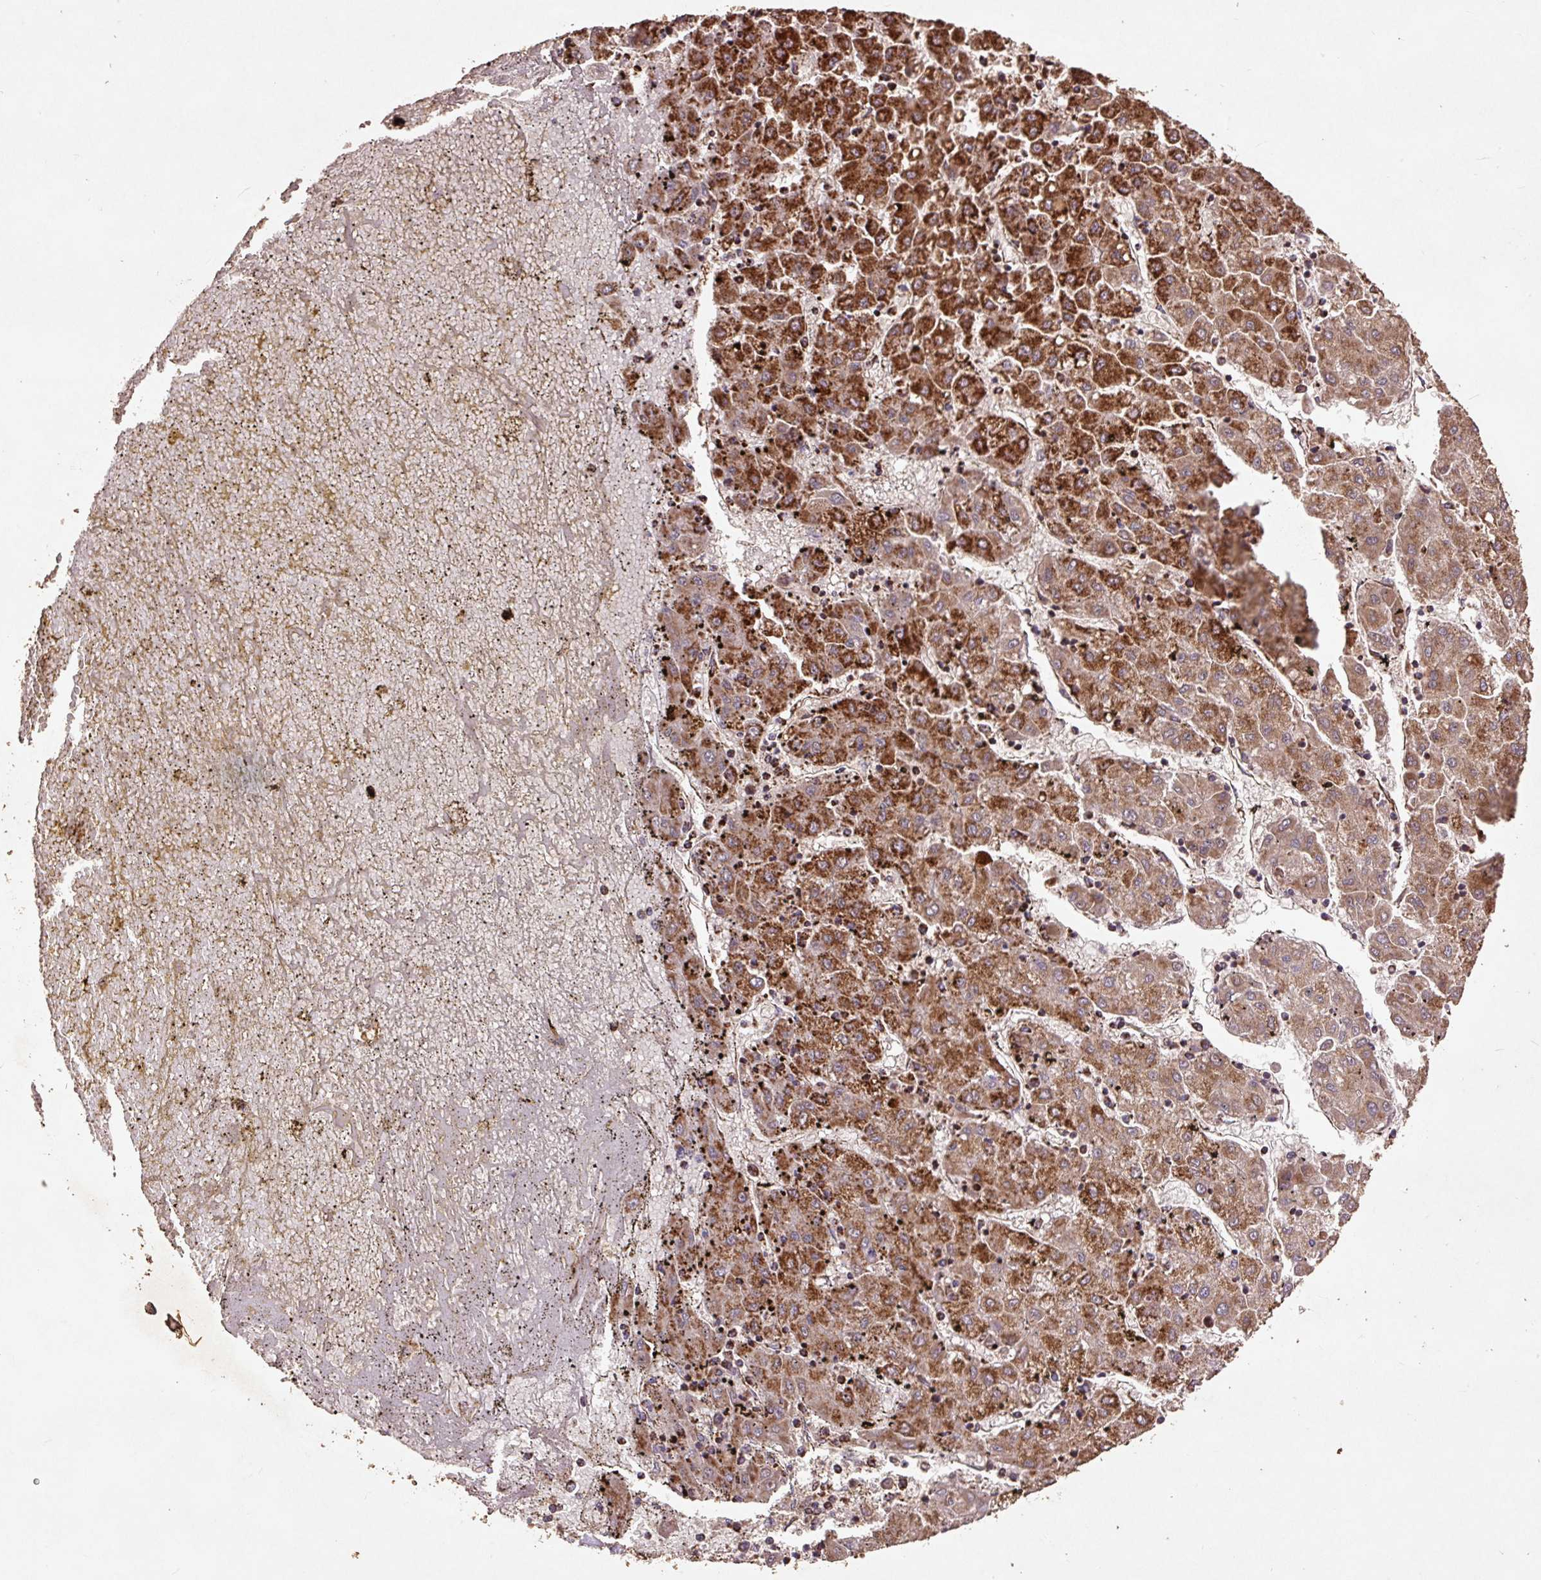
{"staining": {"intensity": "strong", "quantity": ">75%", "location": "cytoplasmic/membranous"}, "tissue": "liver cancer", "cell_type": "Tumor cells", "image_type": "cancer", "snomed": [{"axis": "morphology", "description": "Carcinoma, Hepatocellular, NOS"}, {"axis": "topography", "description": "Liver"}], "caption": "DAB immunohistochemical staining of liver cancer shows strong cytoplasmic/membranous protein staining in about >75% of tumor cells. (brown staining indicates protein expression, while blue staining denotes nuclei).", "gene": "ATP5F1A", "patient": {"sex": "male", "age": 72}}